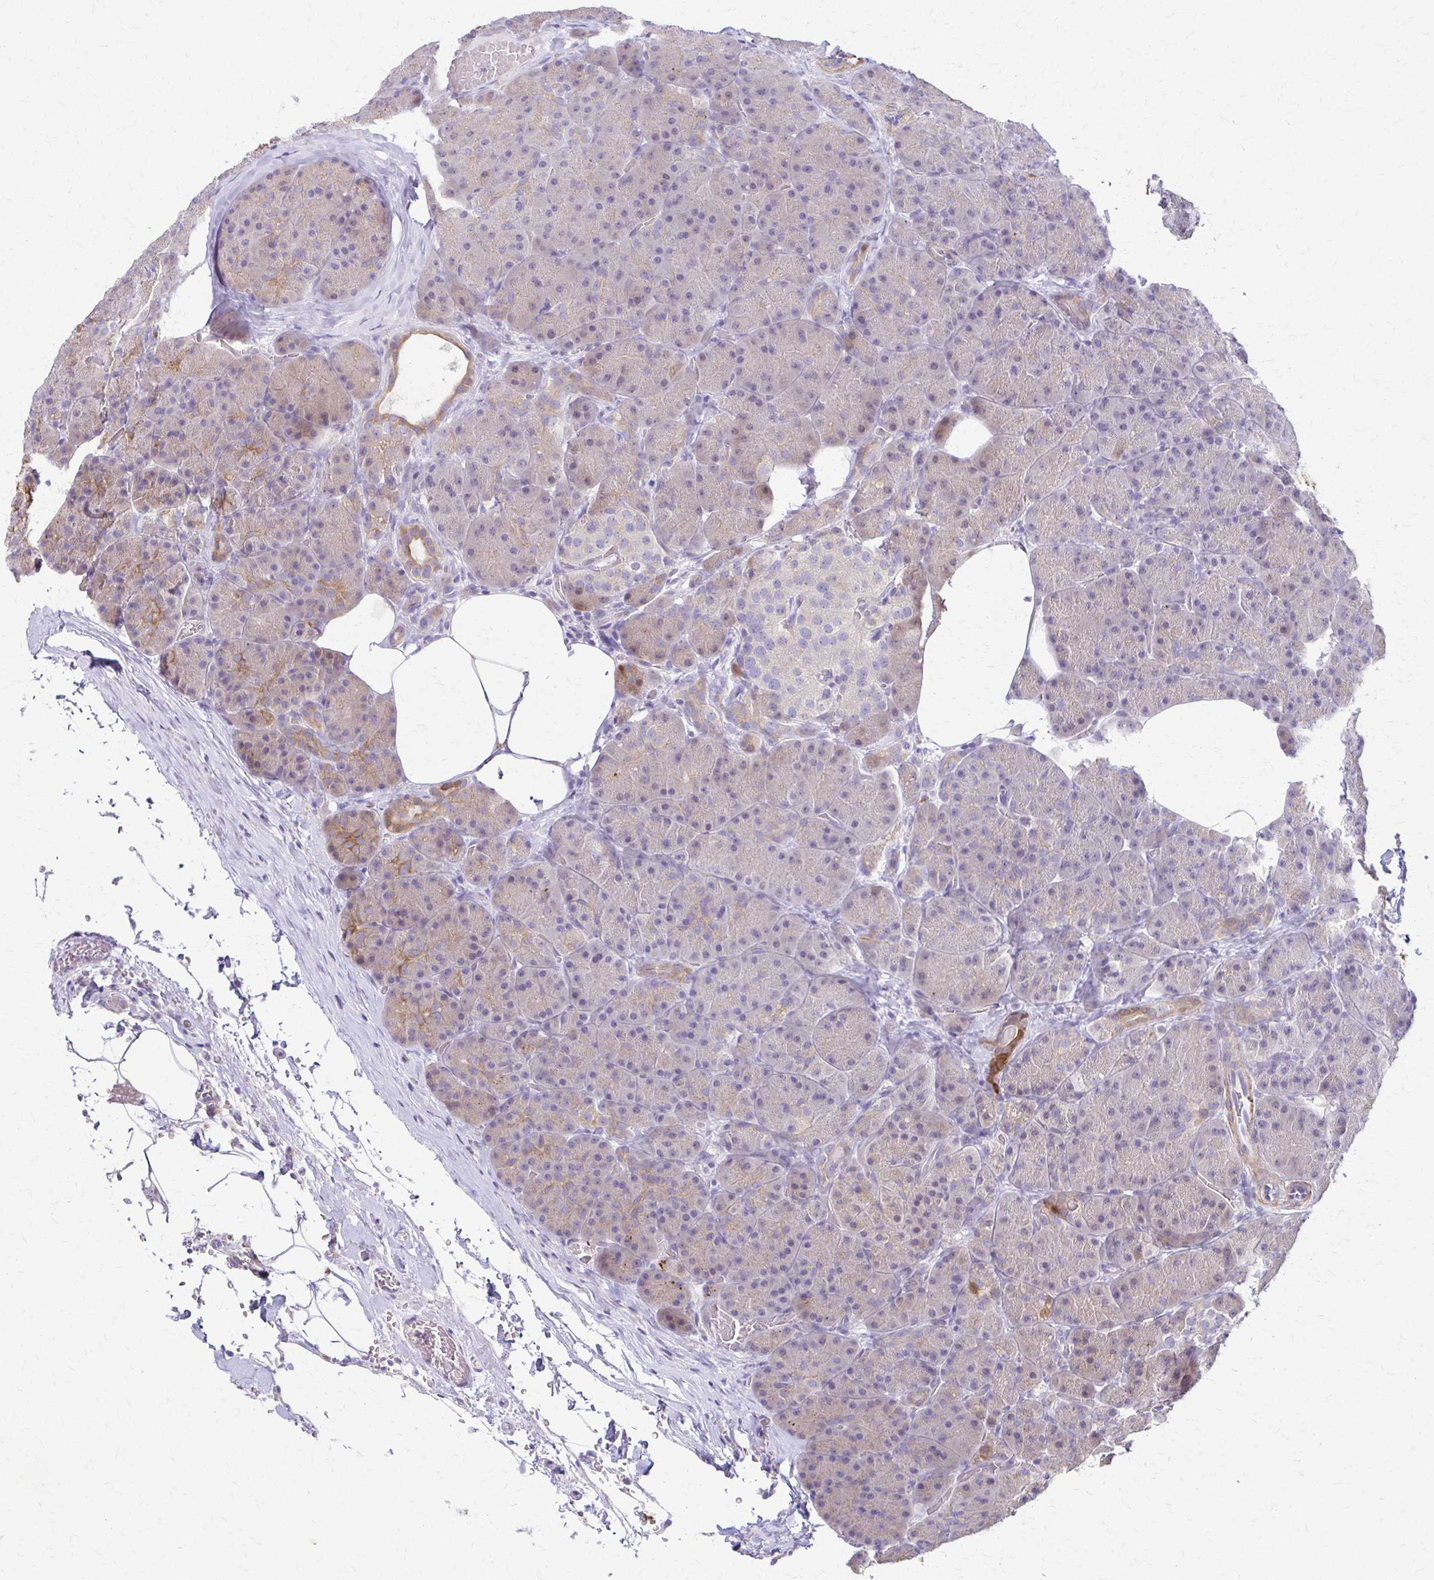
{"staining": {"intensity": "moderate", "quantity": "<25%", "location": "cytoplasmic/membranous,nuclear"}, "tissue": "pancreas", "cell_type": "Exocrine glandular cells", "image_type": "normal", "snomed": [{"axis": "morphology", "description": "Normal tissue, NOS"}, {"axis": "topography", "description": "Pancreas"}], "caption": "Moderate cytoplasmic/membranous,nuclear staining for a protein is appreciated in approximately <25% of exocrine glandular cells of normal pancreas using immunohistochemistry.", "gene": "DSP", "patient": {"sex": "male", "age": 57}}